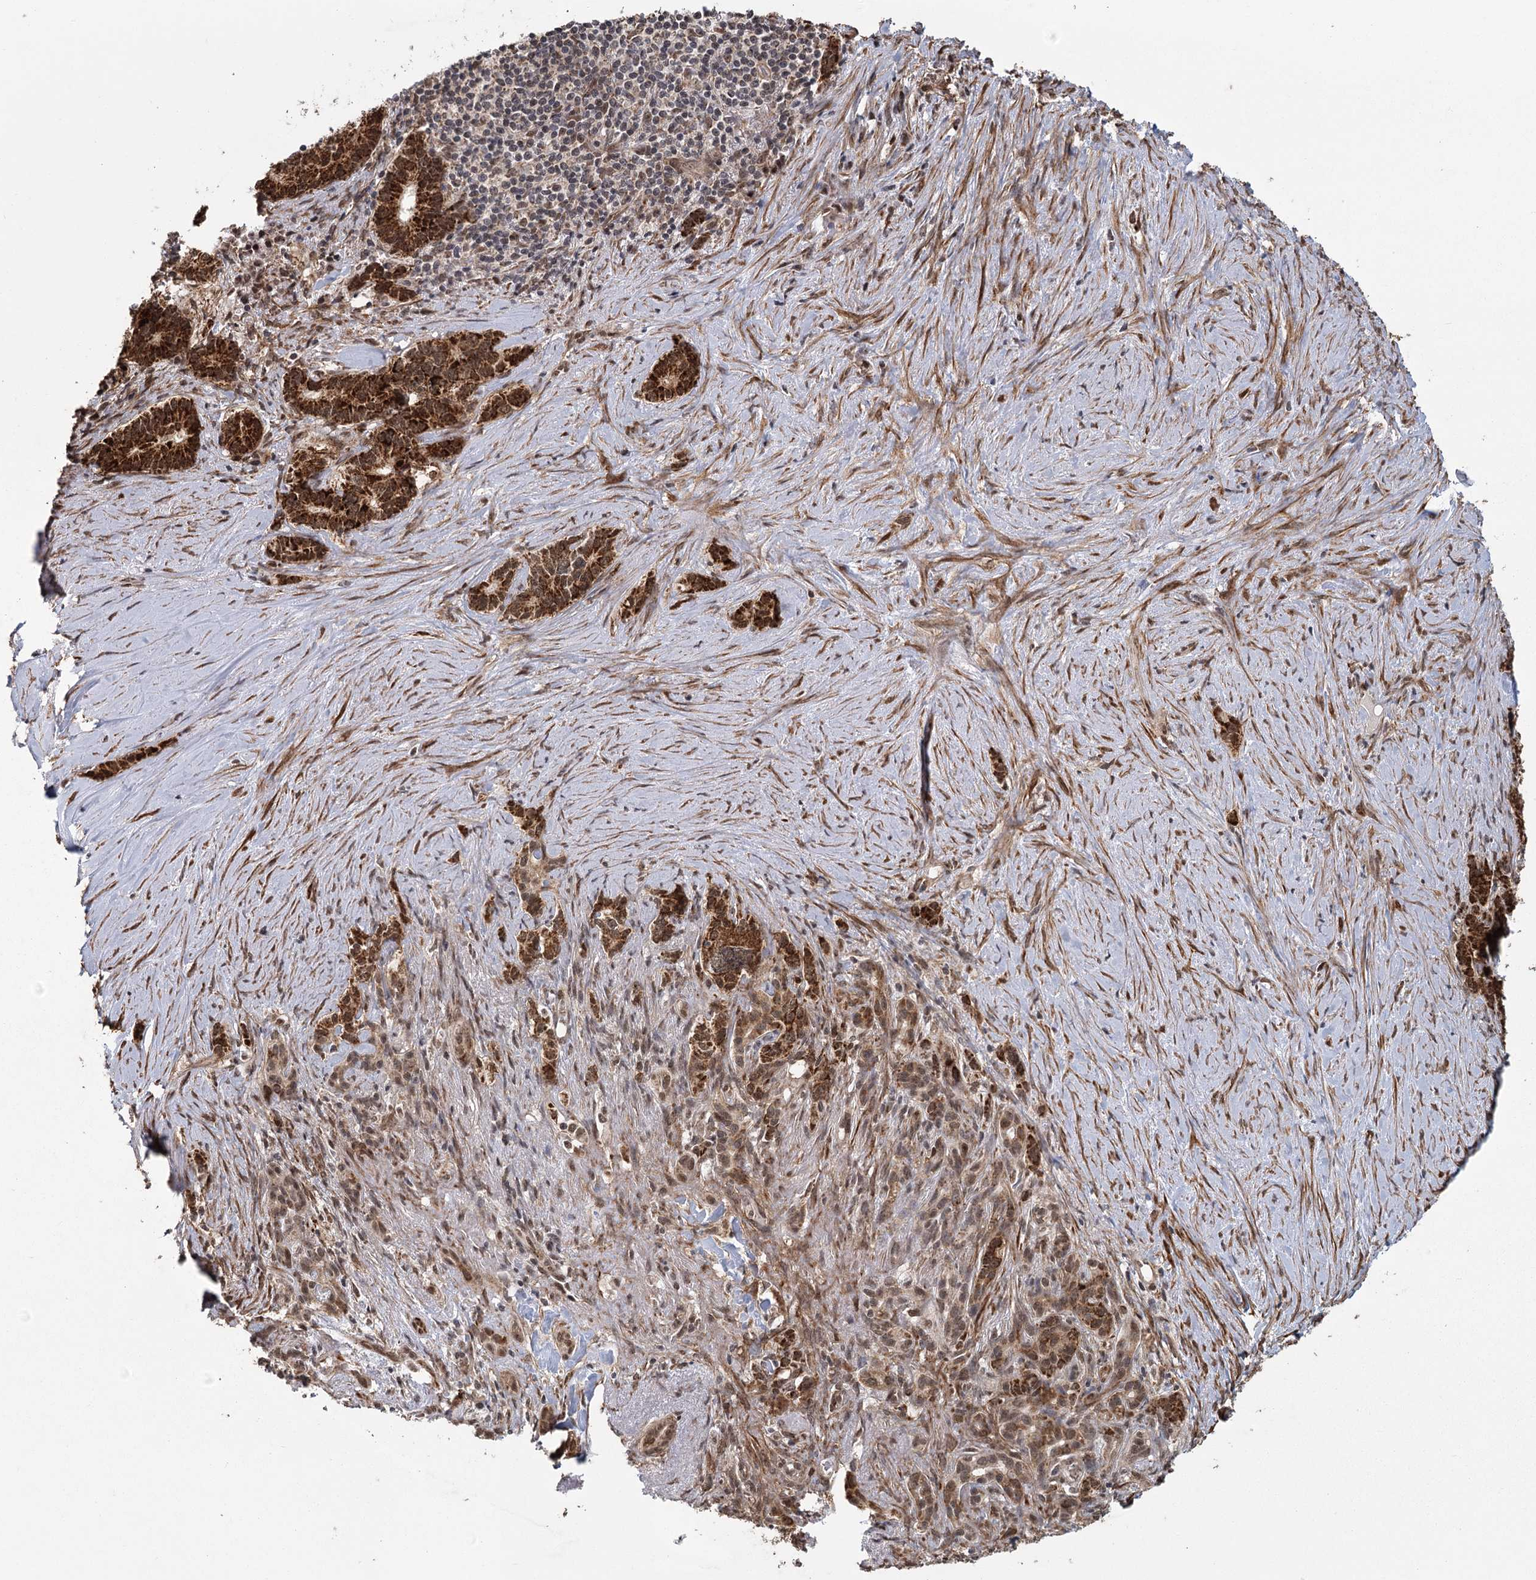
{"staining": {"intensity": "strong", "quantity": ">75%", "location": "cytoplasmic/membranous"}, "tissue": "pancreatic cancer", "cell_type": "Tumor cells", "image_type": "cancer", "snomed": [{"axis": "morphology", "description": "Adenocarcinoma, NOS"}, {"axis": "topography", "description": "Pancreas"}], "caption": "The immunohistochemical stain labels strong cytoplasmic/membranous expression in tumor cells of pancreatic cancer tissue. (brown staining indicates protein expression, while blue staining denotes nuclei).", "gene": "ZCCHC24", "patient": {"sex": "female", "age": 74}}